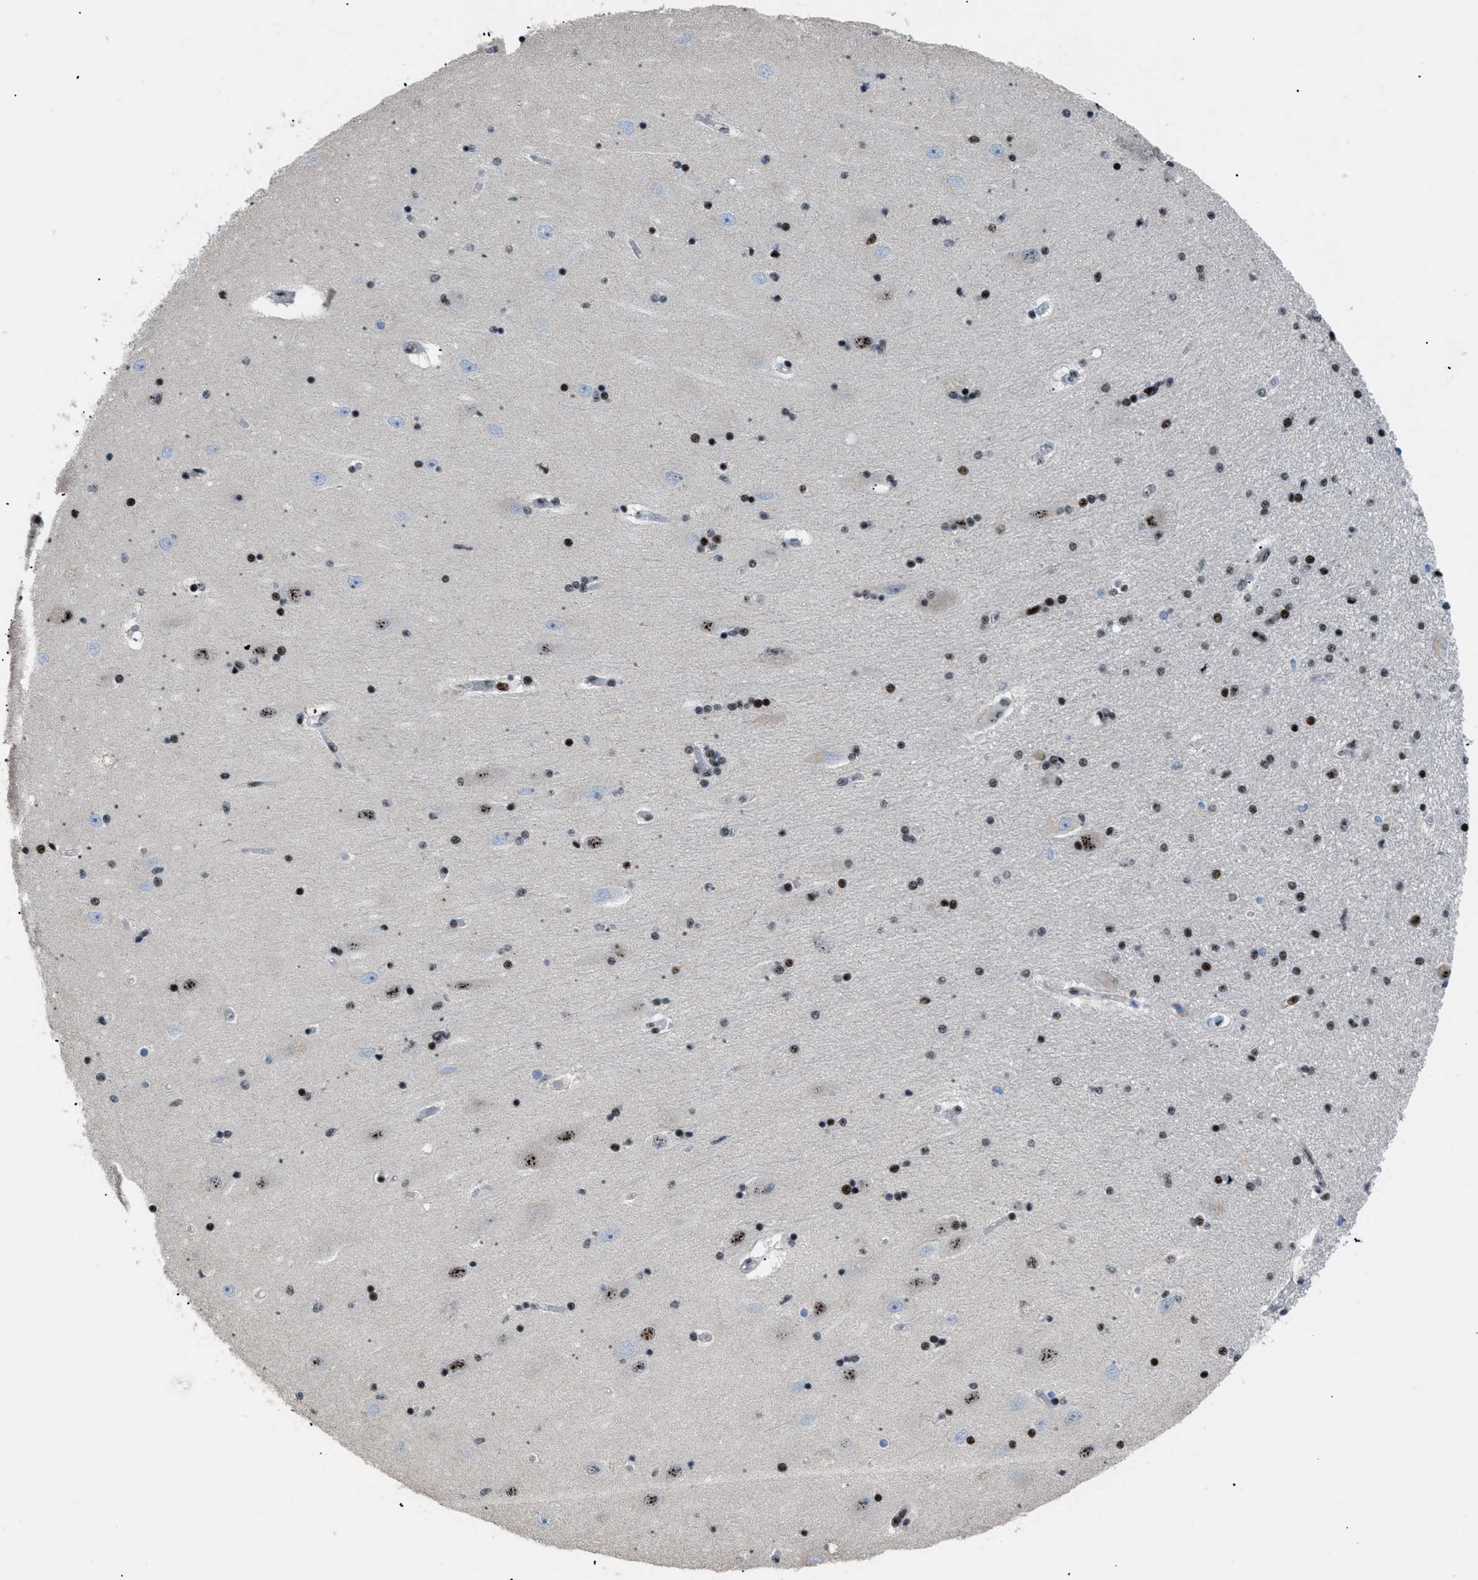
{"staining": {"intensity": "moderate", "quantity": "25%-75%", "location": "nuclear"}, "tissue": "hippocampus", "cell_type": "Glial cells", "image_type": "normal", "snomed": [{"axis": "morphology", "description": "Normal tissue, NOS"}, {"axis": "topography", "description": "Hippocampus"}], "caption": "IHC (DAB) staining of normal hippocampus demonstrates moderate nuclear protein staining in approximately 25%-75% of glial cells.", "gene": "CDR2", "patient": {"sex": "female", "age": 54}}